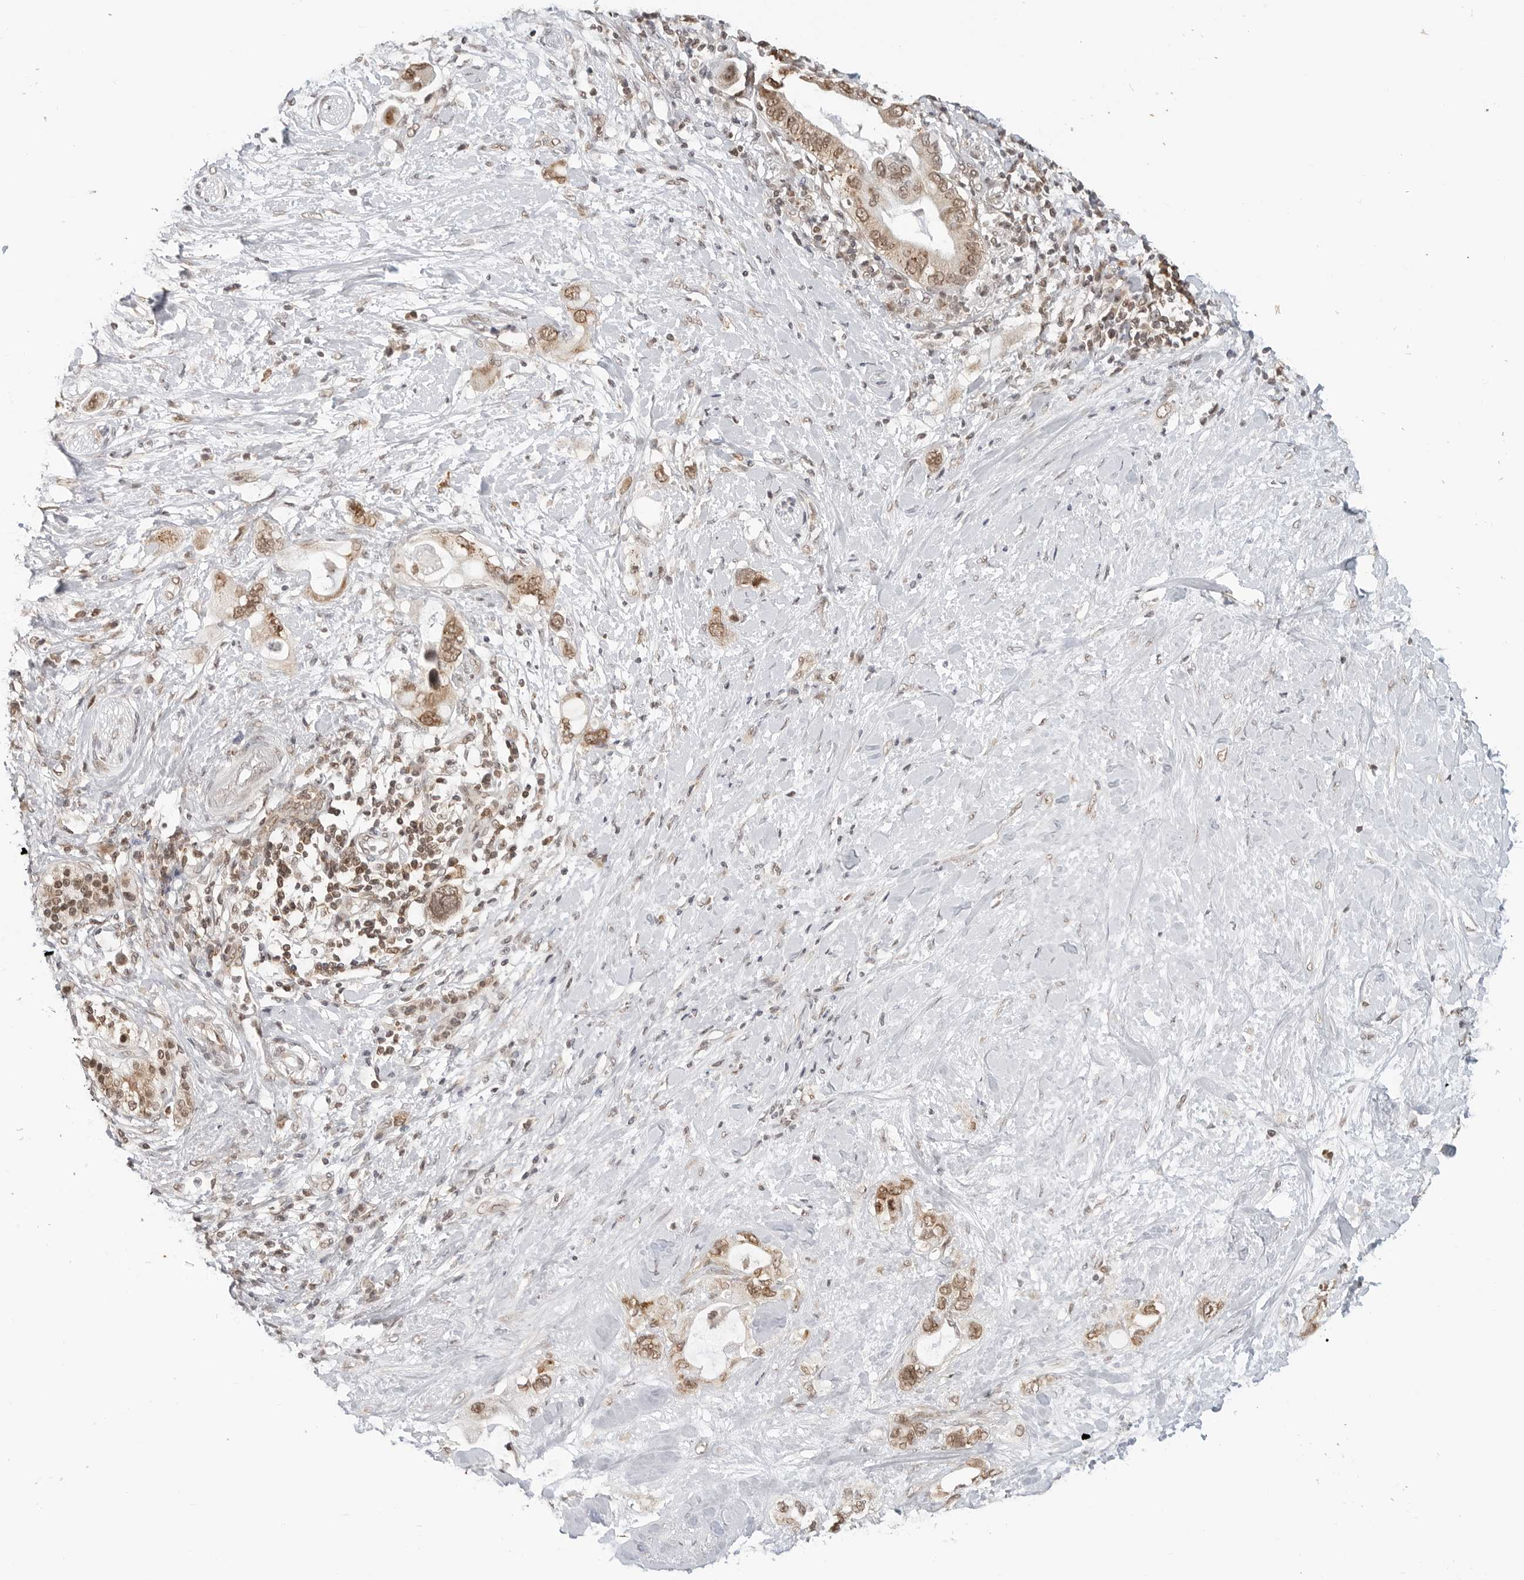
{"staining": {"intensity": "moderate", "quantity": ">75%", "location": "cytoplasmic/membranous,nuclear"}, "tissue": "pancreatic cancer", "cell_type": "Tumor cells", "image_type": "cancer", "snomed": [{"axis": "morphology", "description": "Adenocarcinoma, NOS"}, {"axis": "topography", "description": "Pancreas"}], "caption": "Adenocarcinoma (pancreatic) was stained to show a protein in brown. There is medium levels of moderate cytoplasmic/membranous and nuclear positivity in about >75% of tumor cells. Using DAB (brown) and hematoxylin (blue) stains, captured at high magnification using brightfield microscopy.", "gene": "METAP1", "patient": {"sex": "female", "age": 56}}